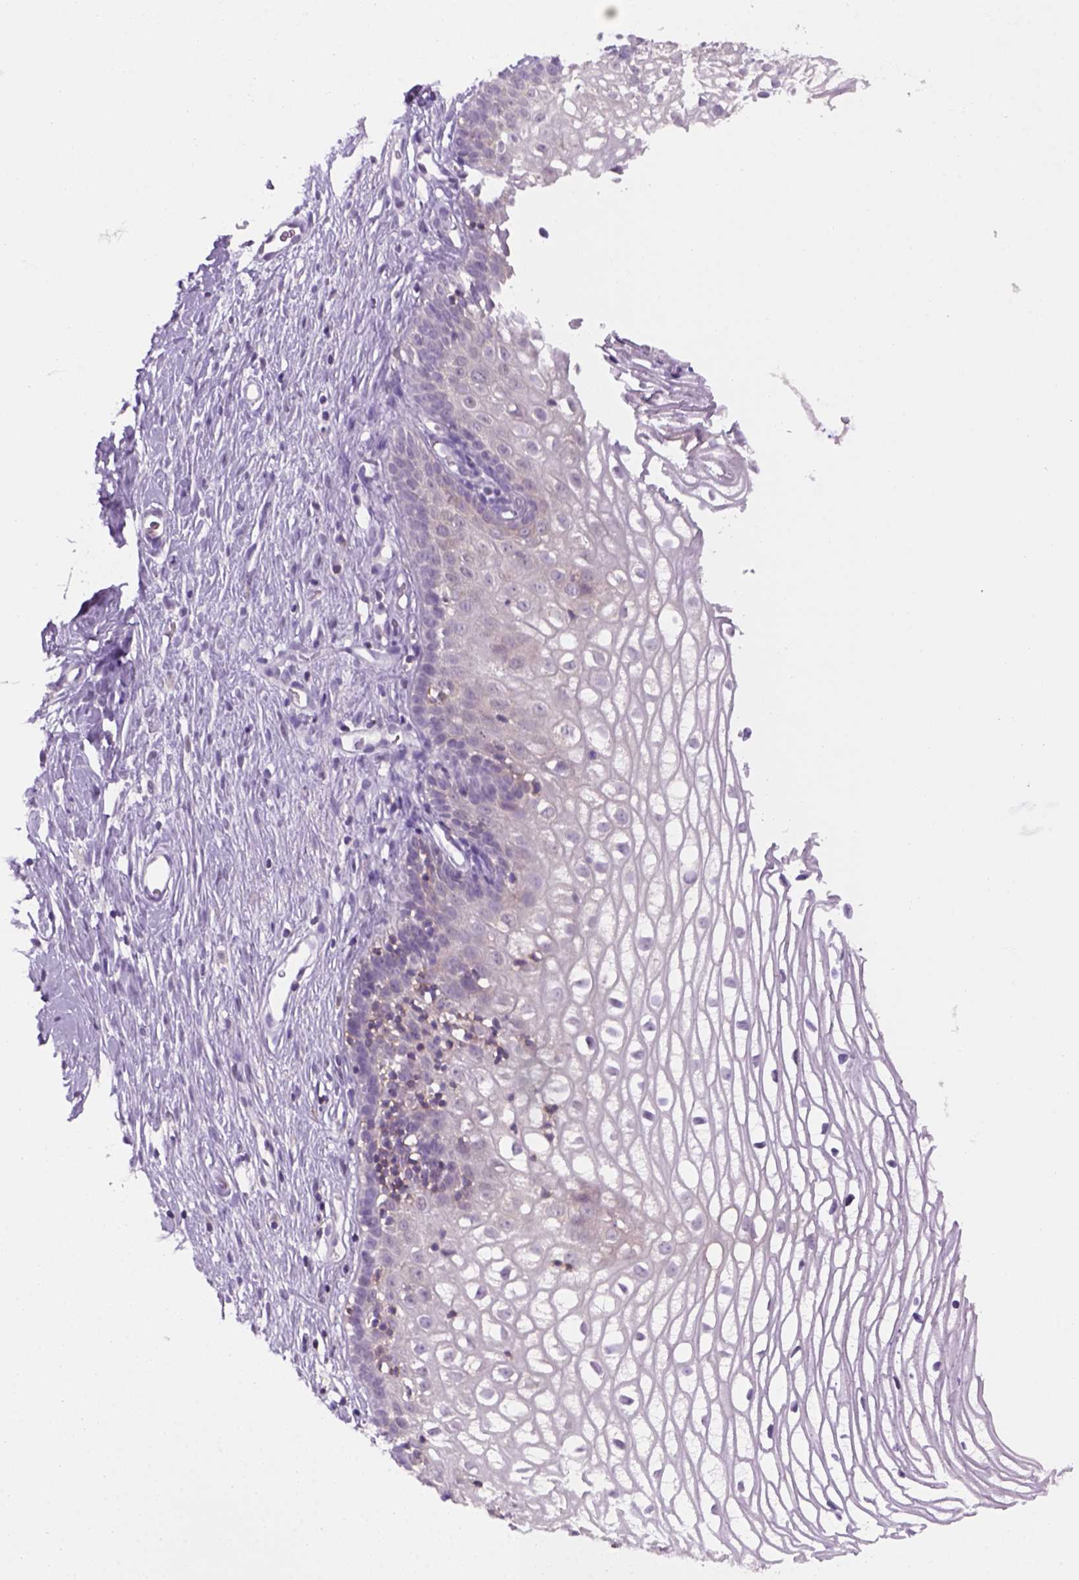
{"staining": {"intensity": "strong", "quantity": ">75%", "location": "cytoplasmic/membranous"}, "tissue": "cervix", "cell_type": "Glandular cells", "image_type": "normal", "snomed": [{"axis": "morphology", "description": "Normal tissue, NOS"}, {"axis": "topography", "description": "Cervix"}], "caption": "IHC histopathology image of benign cervix: cervix stained using immunohistochemistry exhibits high levels of strong protein expression localized specifically in the cytoplasmic/membranous of glandular cells, appearing as a cytoplasmic/membranous brown color.", "gene": "GOT1", "patient": {"sex": "female", "age": 40}}